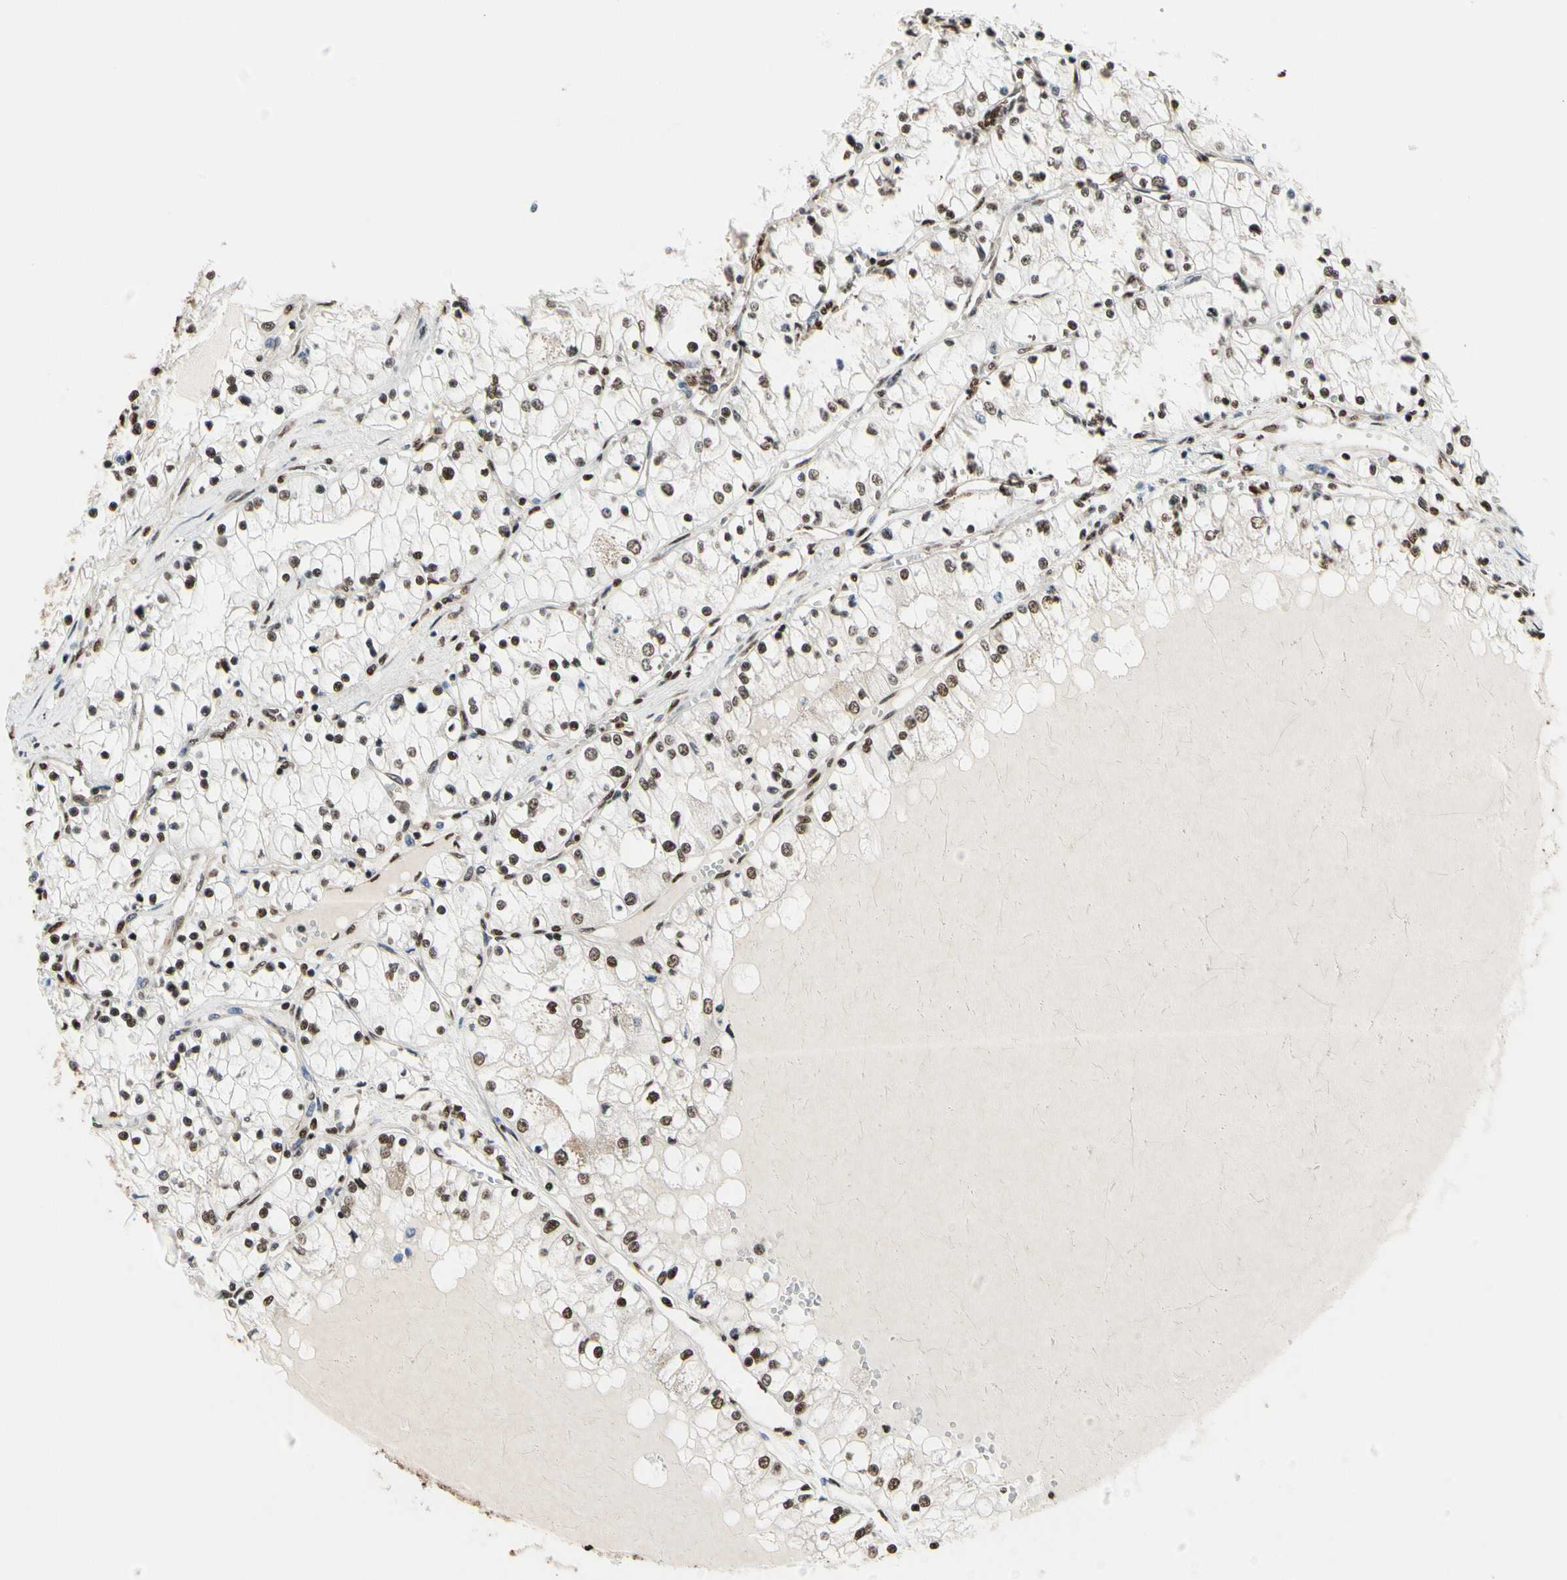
{"staining": {"intensity": "moderate", "quantity": ">75%", "location": "nuclear"}, "tissue": "renal cancer", "cell_type": "Tumor cells", "image_type": "cancer", "snomed": [{"axis": "morphology", "description": "Adenocarcinoma, NOS"}, {"axis": "topography", "description": "Kidney"}], "caption": "Renal cancer stained for a protein exhibits moderate nuclear positivity in tumor cells. (IHC, brightfield microscopy, high magnification).", "gene": "HNRNPK", "patient": {"sex": "male", "age": 68}}